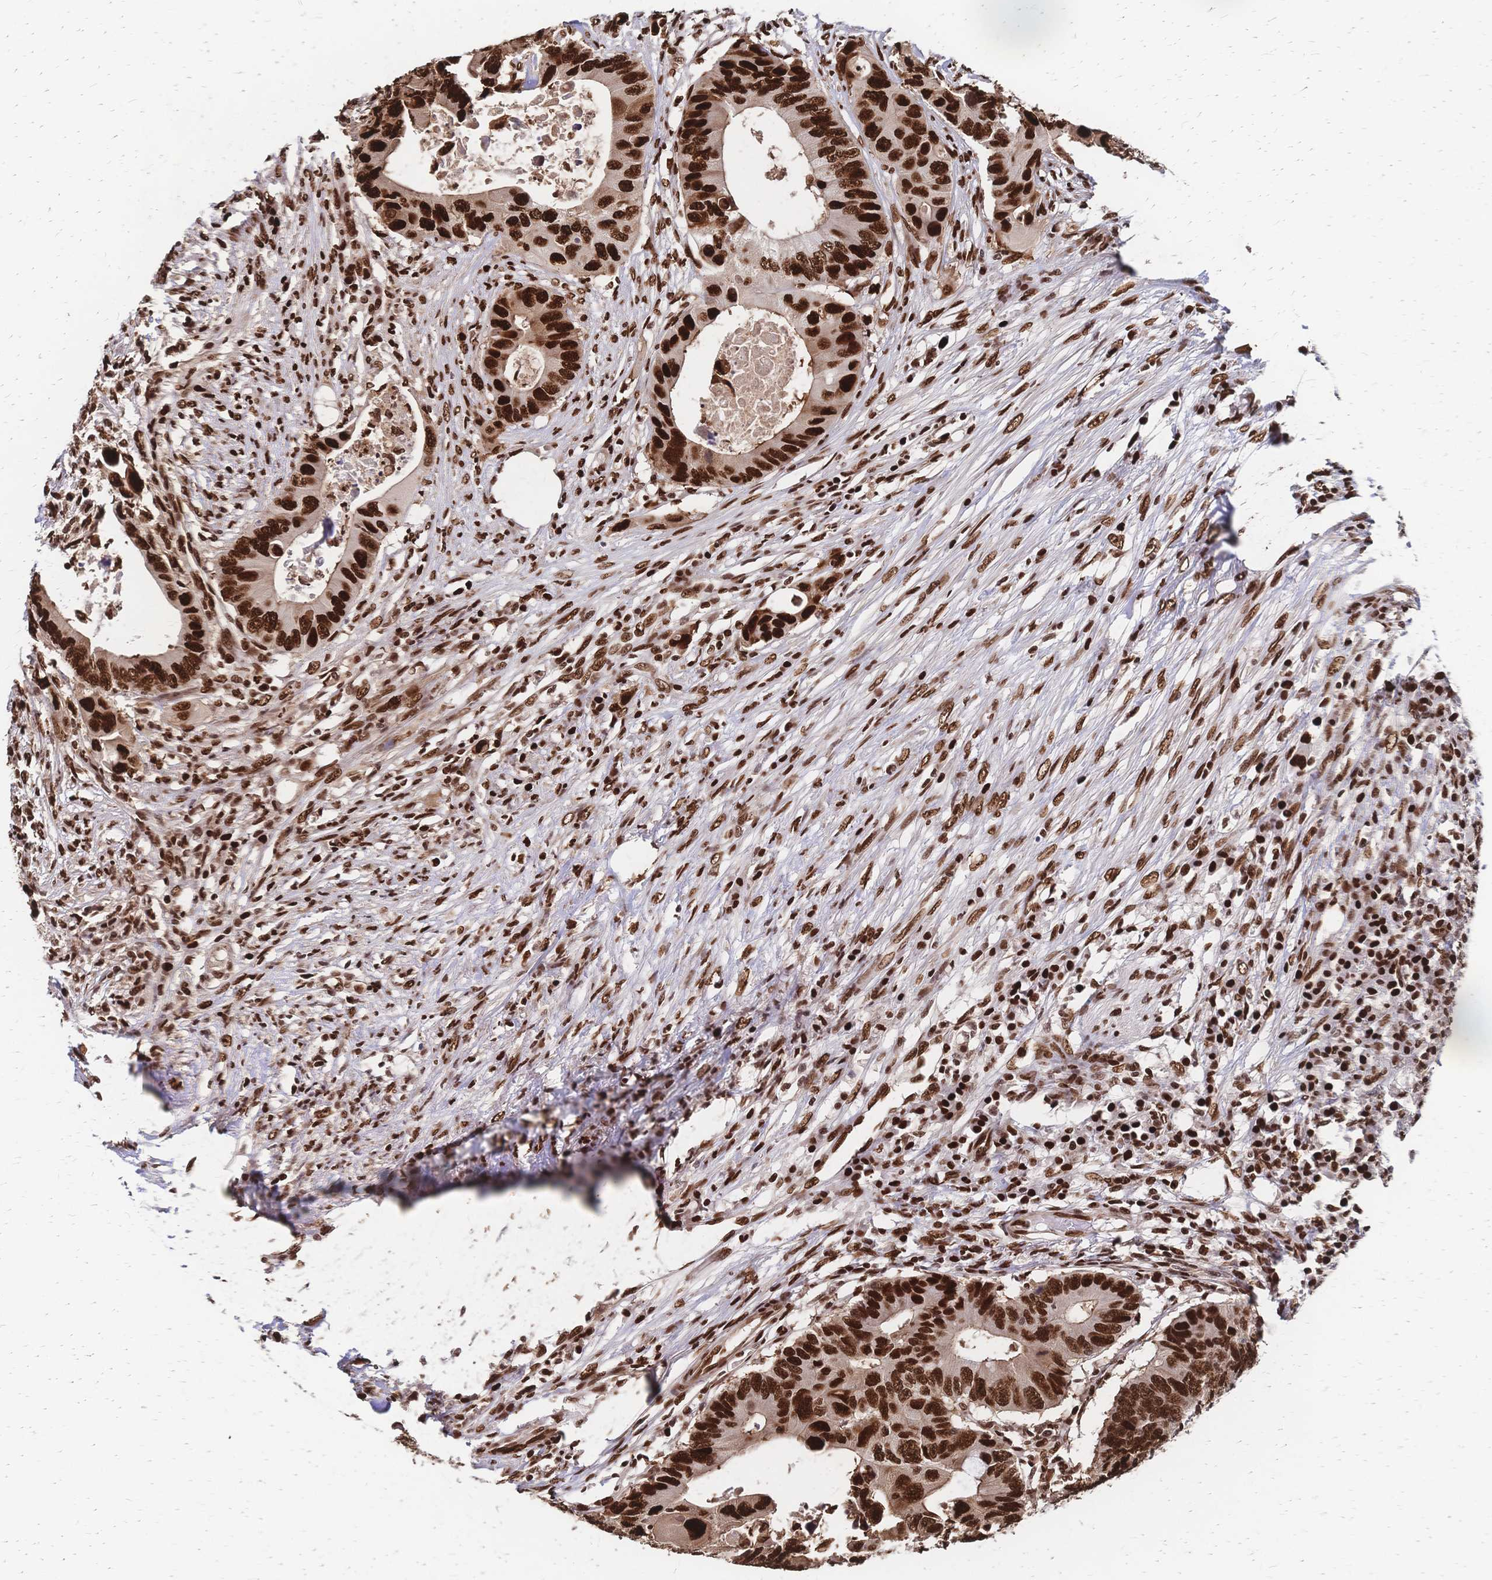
{"staining": {"intensity": "strong", "quantity": ">75%", "location": "nuclear"}, "tissue": "colorectal cancer", "cell_type": "Tumor cells", "image_type": "cancer", "snomed": [{"axis": "morphology", "description": "Adenocarcinoma, NOS"}, {"axis": "topography", "description": "Colon"}], "caption": "IHC histopathology image of colorectal cancer stained for a protein (brown), which reveals high levels of strong nuclear positivity in about >75% of tumor cells.", "gene": "HDGF", "patient": {"sex": "male", "age": 71}}